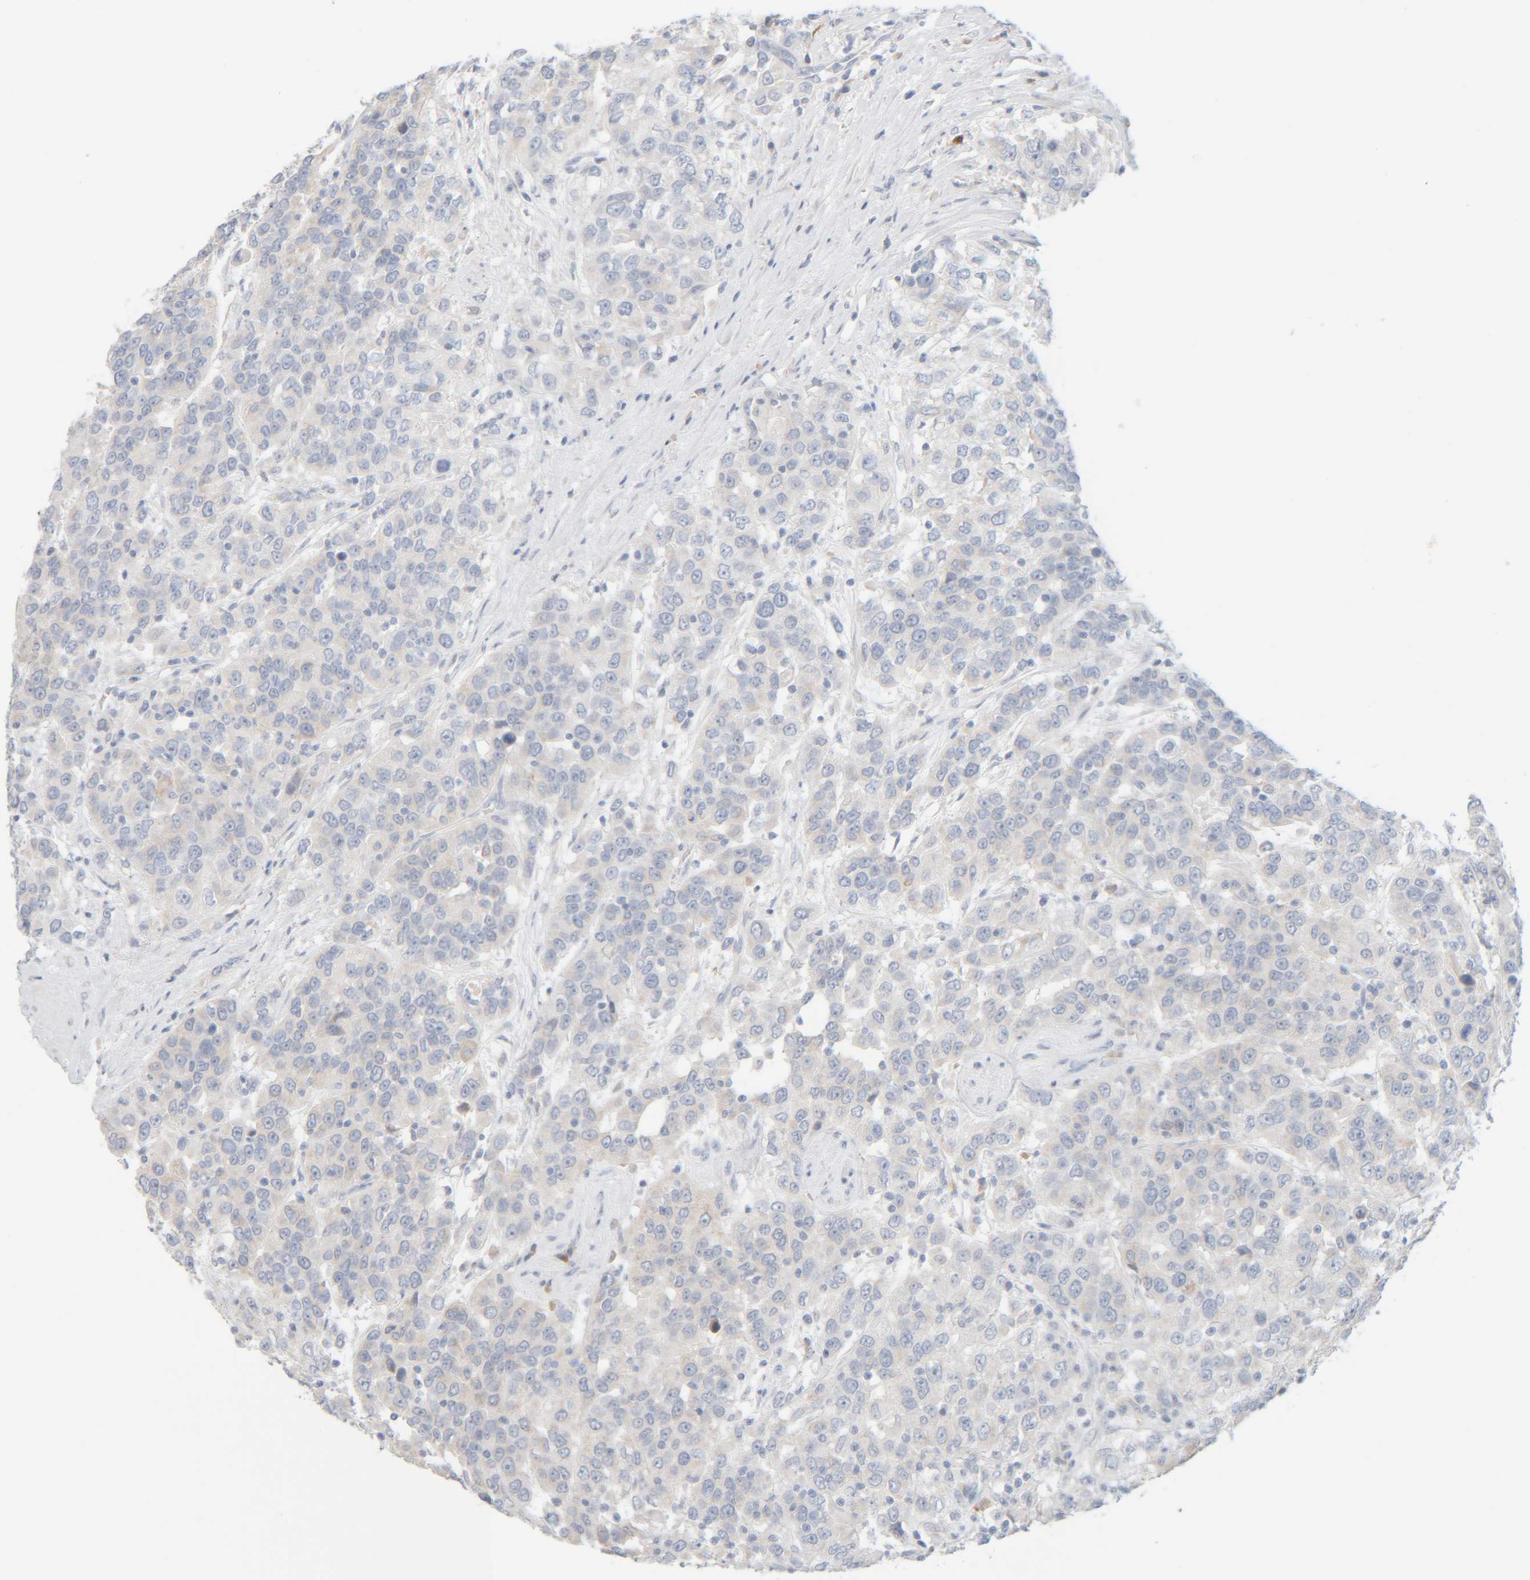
{"staining": {"intensity": "negative", "quantity": "none", "location": "none"}, "tissue": "urothelial cancer", "cell_type": "Tumor cells", "image_type": "cancer", "snomed": [{"axis": "morphology", "description": "Urothelial carcinoma, High grade"}, {"axis": "topography", "description": "Urinary bladder"}], "caption": "Immunohistochemistry histopathology image of neoplastic tissue: urothelial cancer stained with DAB (3,3'-diaminobenzidine) reveals no significant protein expression in tumor cells. (DAB IHC visualized using brightfield microscopy, high magnification).", "gene": "RIDA", "patient": {"sex": "female", "age": 80}}